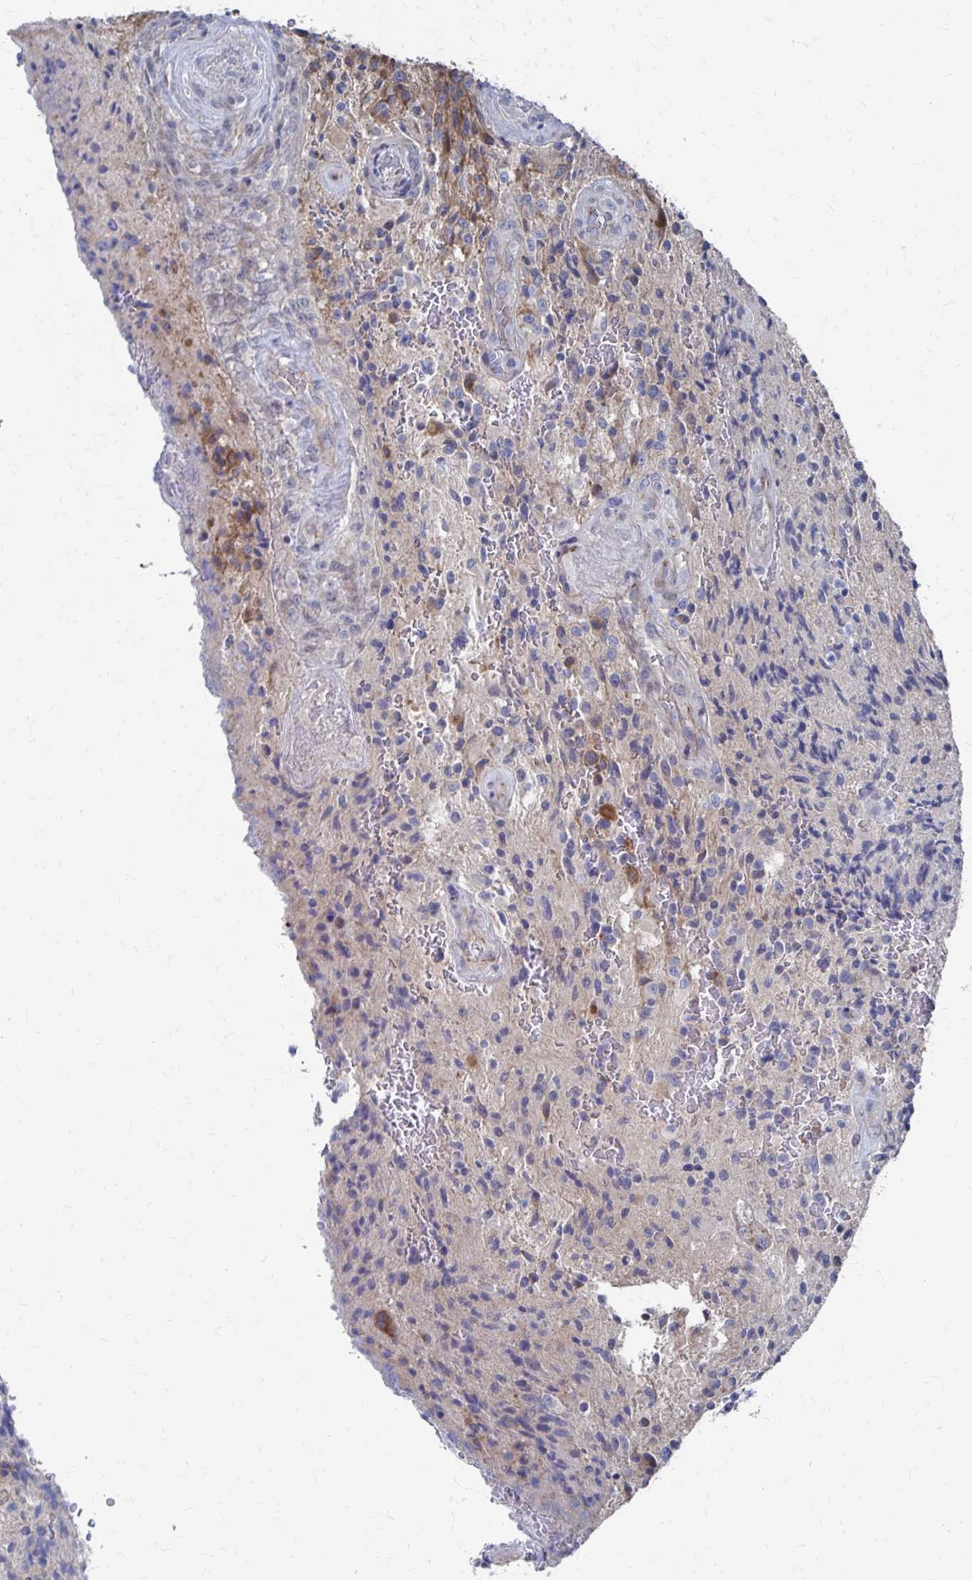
{"staining": {"intensity": "negative", "quantity": "none", "location": "none"}, "tissue": "glioma", "cell_type": "Tumor cells", "image_type": "cancer", "snomed": [{"axis": "morphology", "description": "Normal tissue, NOS"}, {"axis": "morphology", "description": "Glioma, malignant, High grade"}, {"axis": "topography", "description": "Cerebral cortex"}], "caption": "Photomicrograph shows no protein staining in tumor cells of glioma tissue. Nuclei are stained in blue.", "gene": "PLEKHG7", "patient": {"sex": "male", "age": 56}}